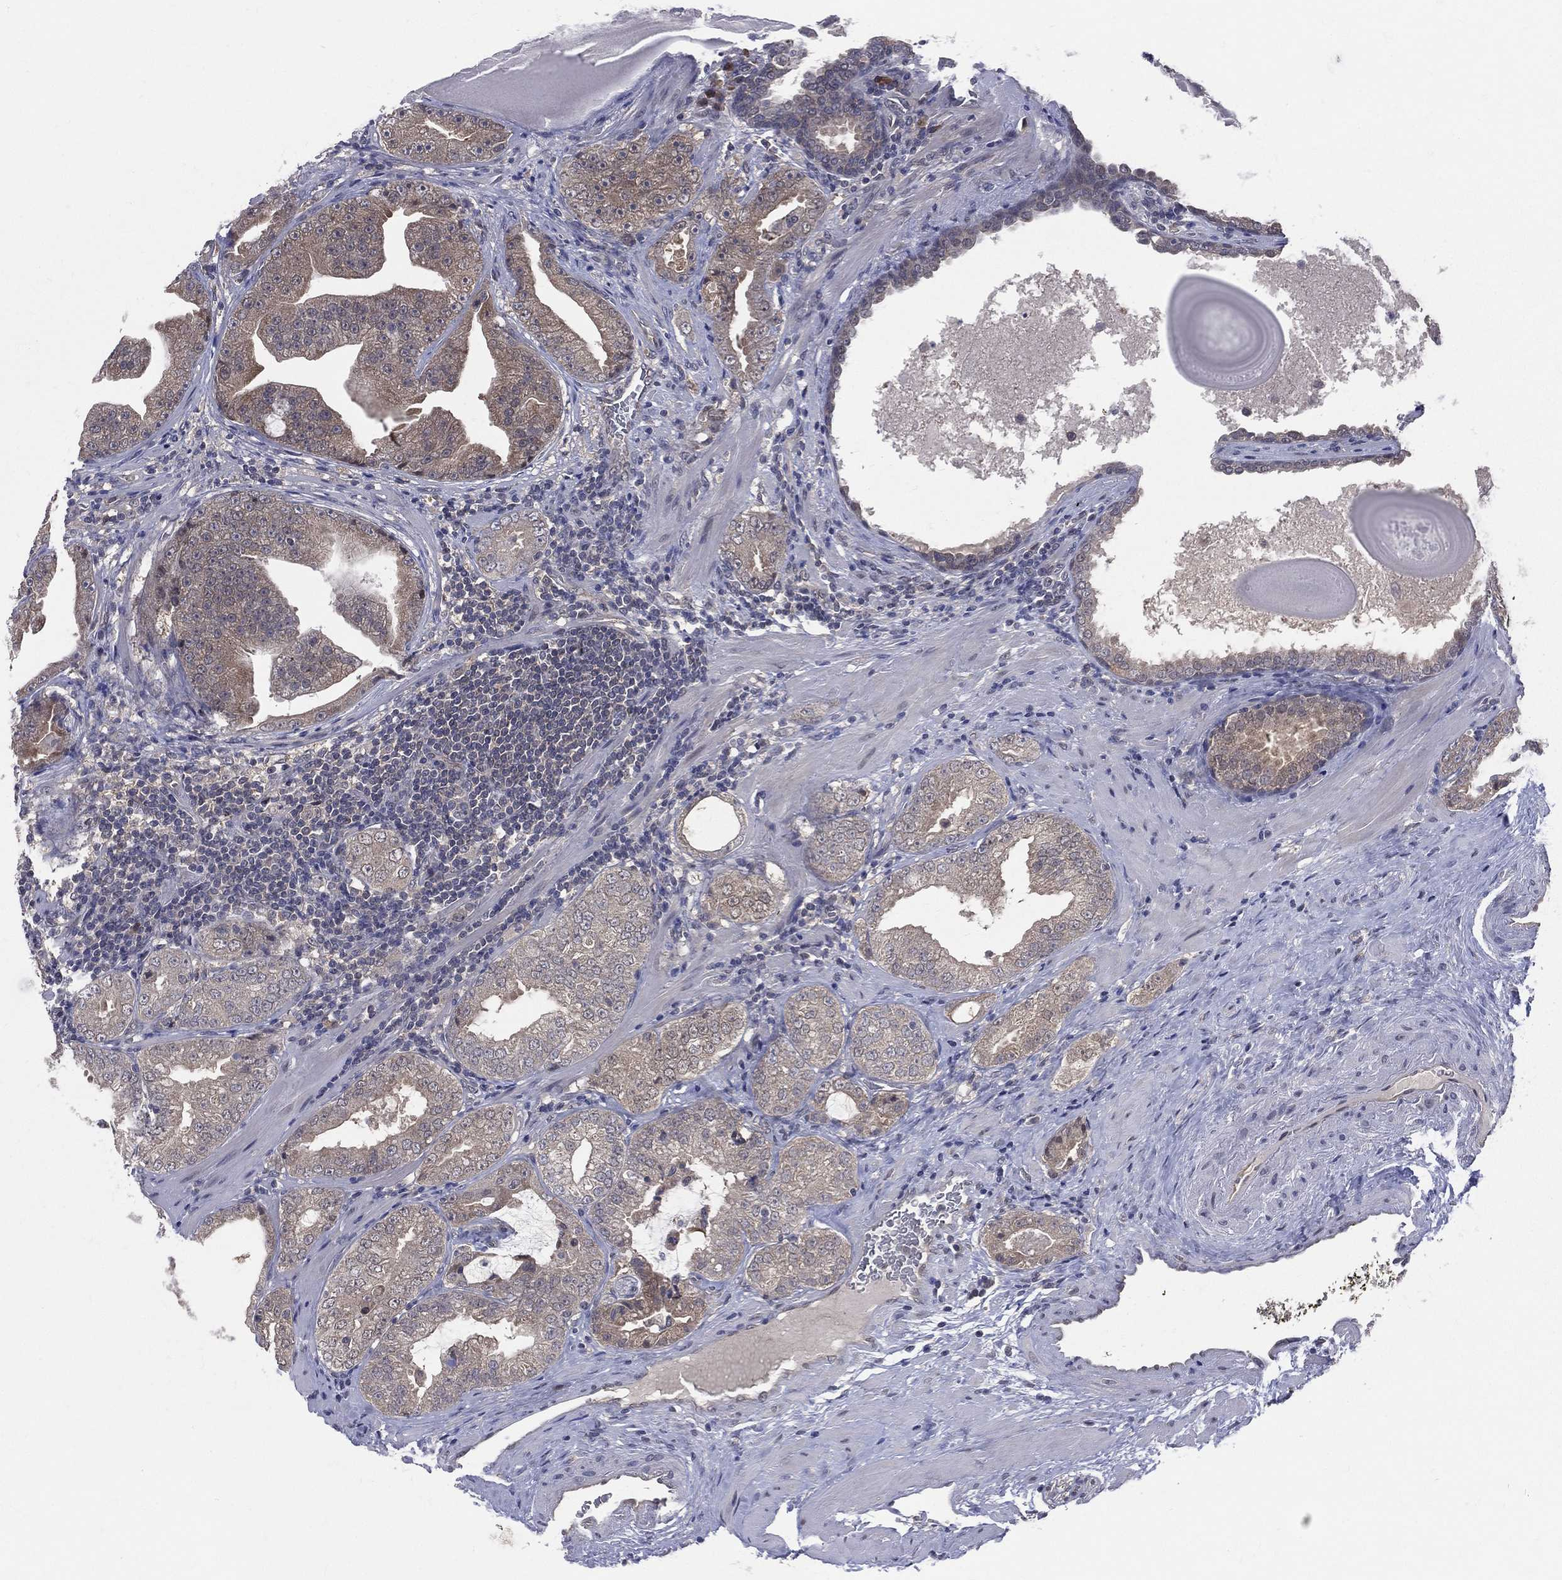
{"staining": {"intensity": "weak", "quantity": "<25%", "location": "cytoplasmic/membranous"}, "tissue": "prostate cancer", "cell_type": "Tumor cells", "image_type": "cancer", "snomed": [{"axis": "morphology", "description": "Adenocarcinoma, Low grade"}, {"axis": "topography", "description": "Prostate"}], "caption": "There is no significant expression in tumor cells of prostate cancer.", "gene": "DLG4", "patient": {"sex": "male", "age": 62}}